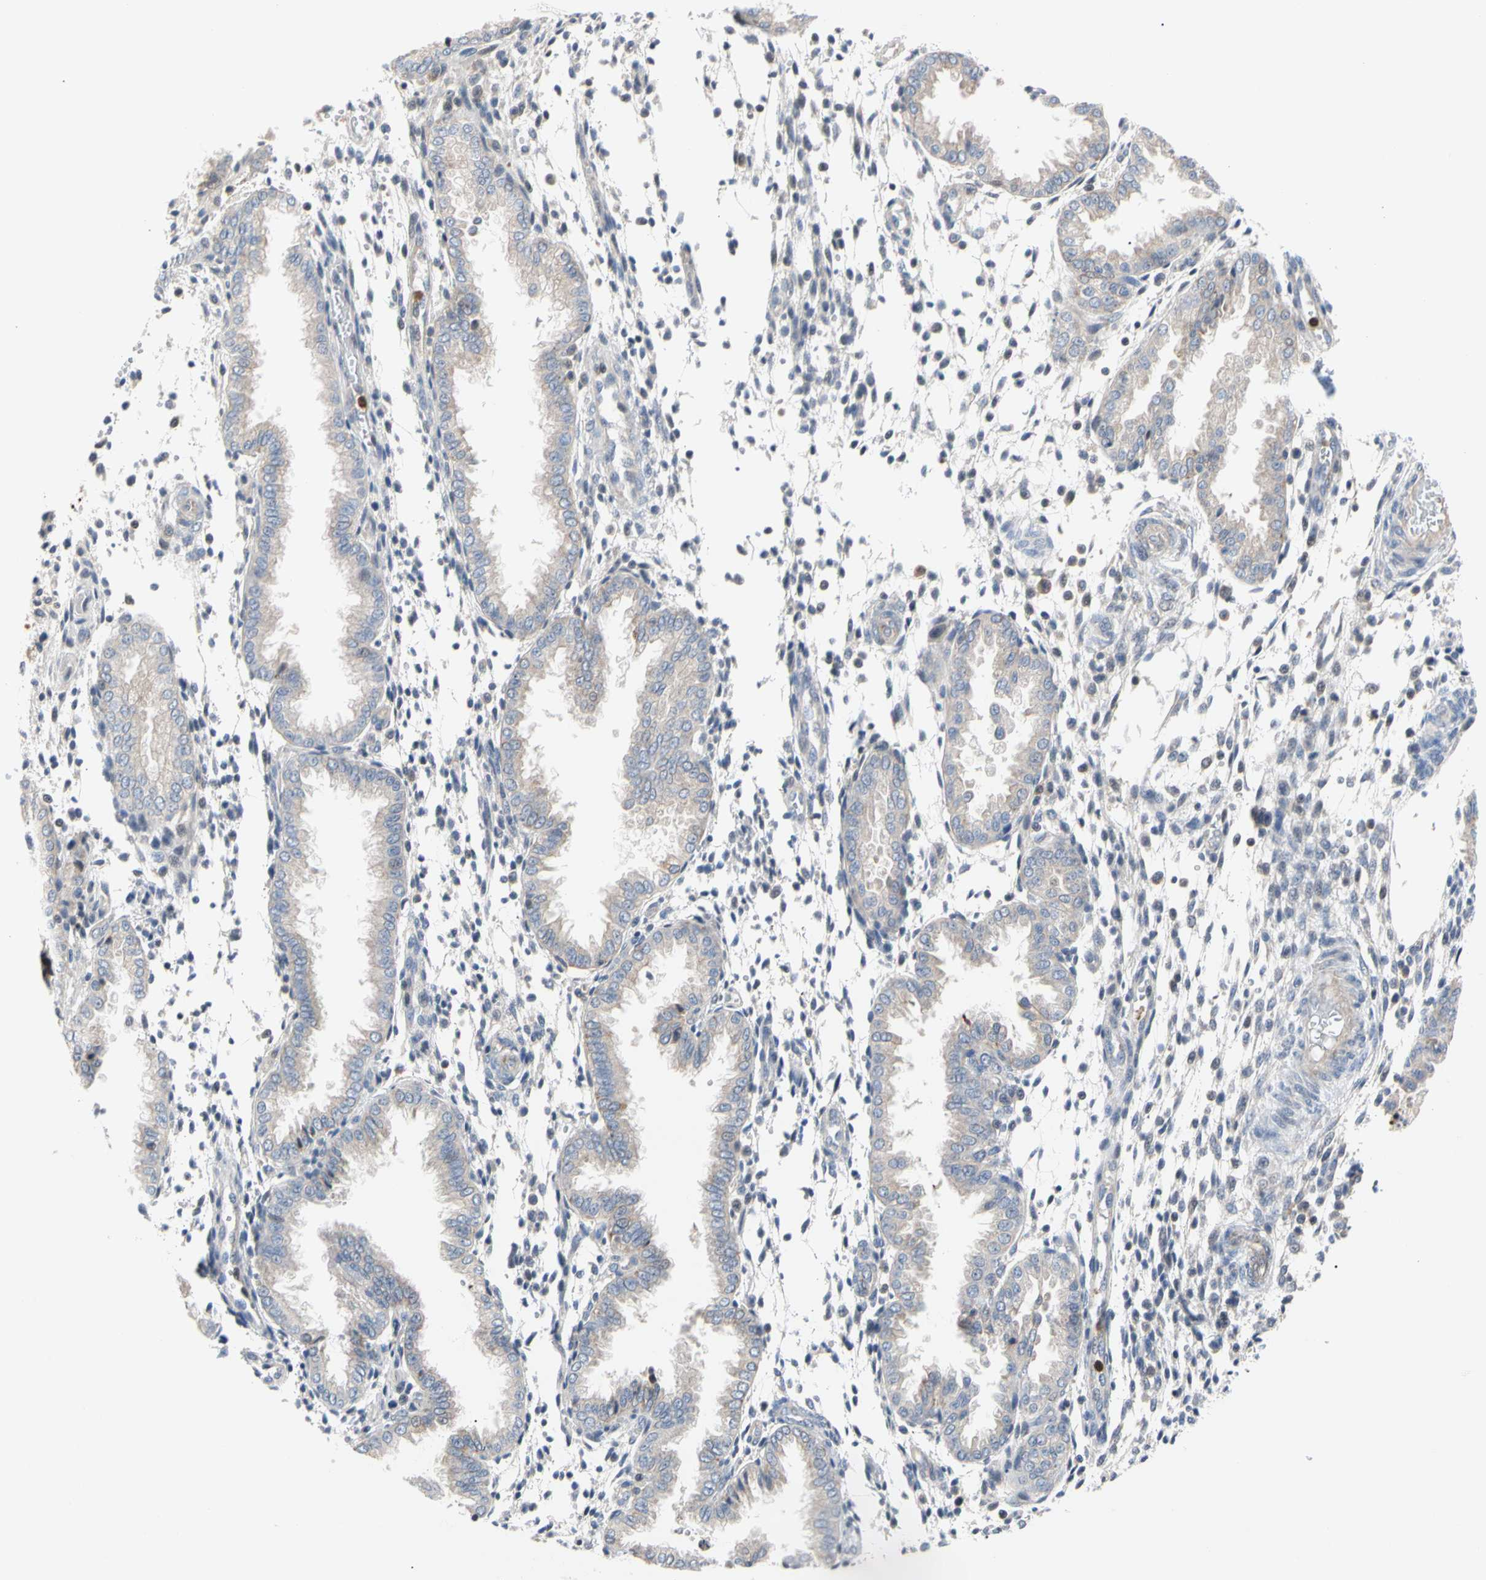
{"staining": {"intensity": "weak", "quantity": "<25%", "location": "cytoplasmic/membranous"}, "tissue": "endometrium", "cell_type": "Cells in endometrial stroma", "image_type": "normal", "snomed": [{"axis": "morphology", "description": "Normal tissue, NOS"}, {"axis": "topography", "description": "Endometrium"}], "caption": "Immunohistochemistry (IHC) histopathology image of benign endometrium: human endometrium stained with DAB (3,3'-diaminobenzidine) exhibits no significant protein expression in cells in endometrial stroma.", "gene": "MCL1", "patient": {"sex": "female", "age": 33}}